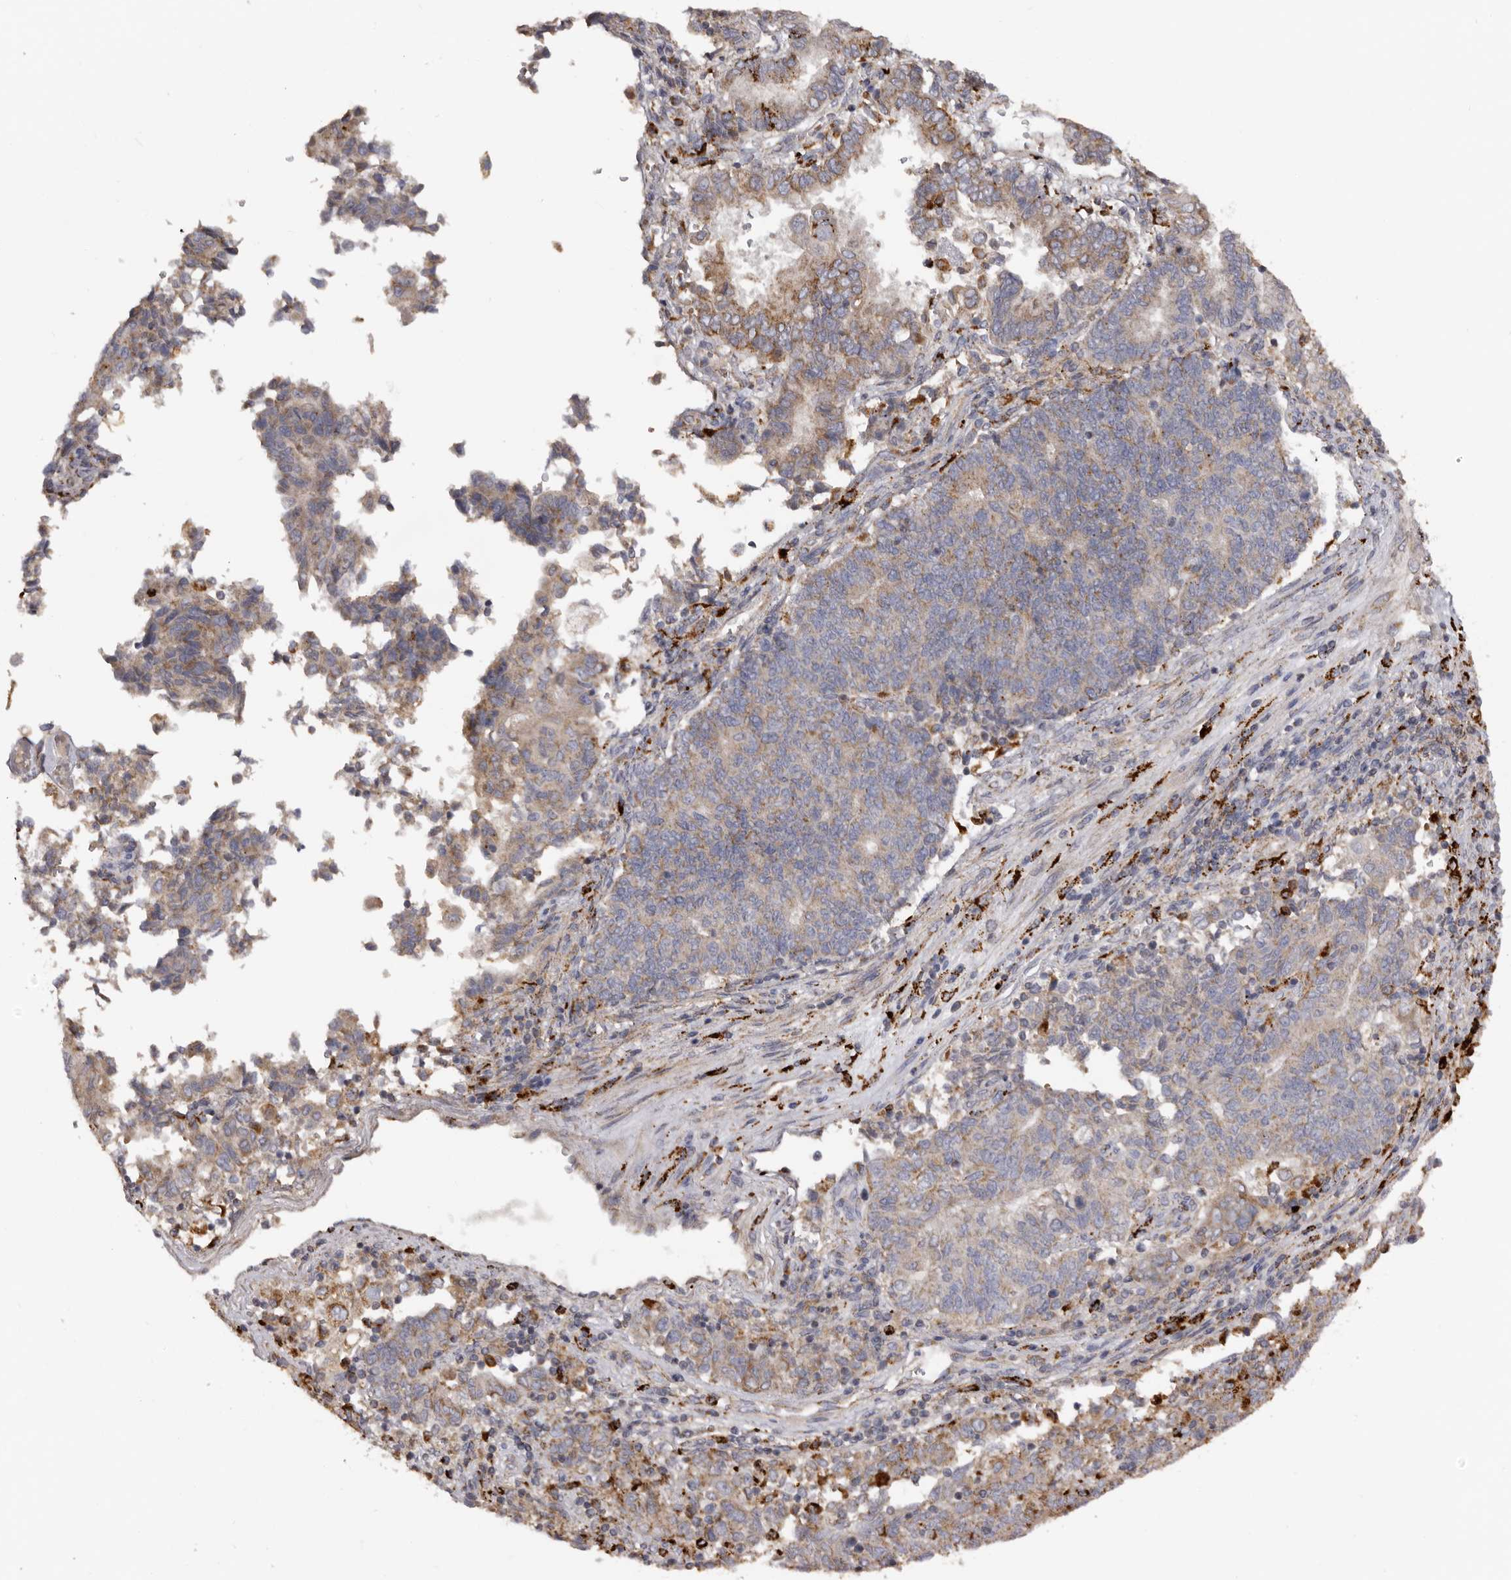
{"staining": {"intensity": "moderate", "quantity": "25%-75%", "location": "cytoplasmic/membranous"}, "tissue": "endometrial cancer", "cell_type": "Tumor cells", "image_type": "cancer", "snomed": [{"axis": "morphology", "description": "Adenocarcinoma, NOS"}, {"axis": "topography", "description": "Endometrium"}], "caption": "Adenocarcinoma (endometrial) tissue demonstrates moderate cytoplasmic/membranous positivity in about 25%-75% of tumor cells, visualized by immunohistochemistry. (DAB (3,3'-diaminobenzidine) = brown stain, brightfield microscopy at high magnification).", "gene": "MECR", "patient": {"sex": "female", "age": 80}}